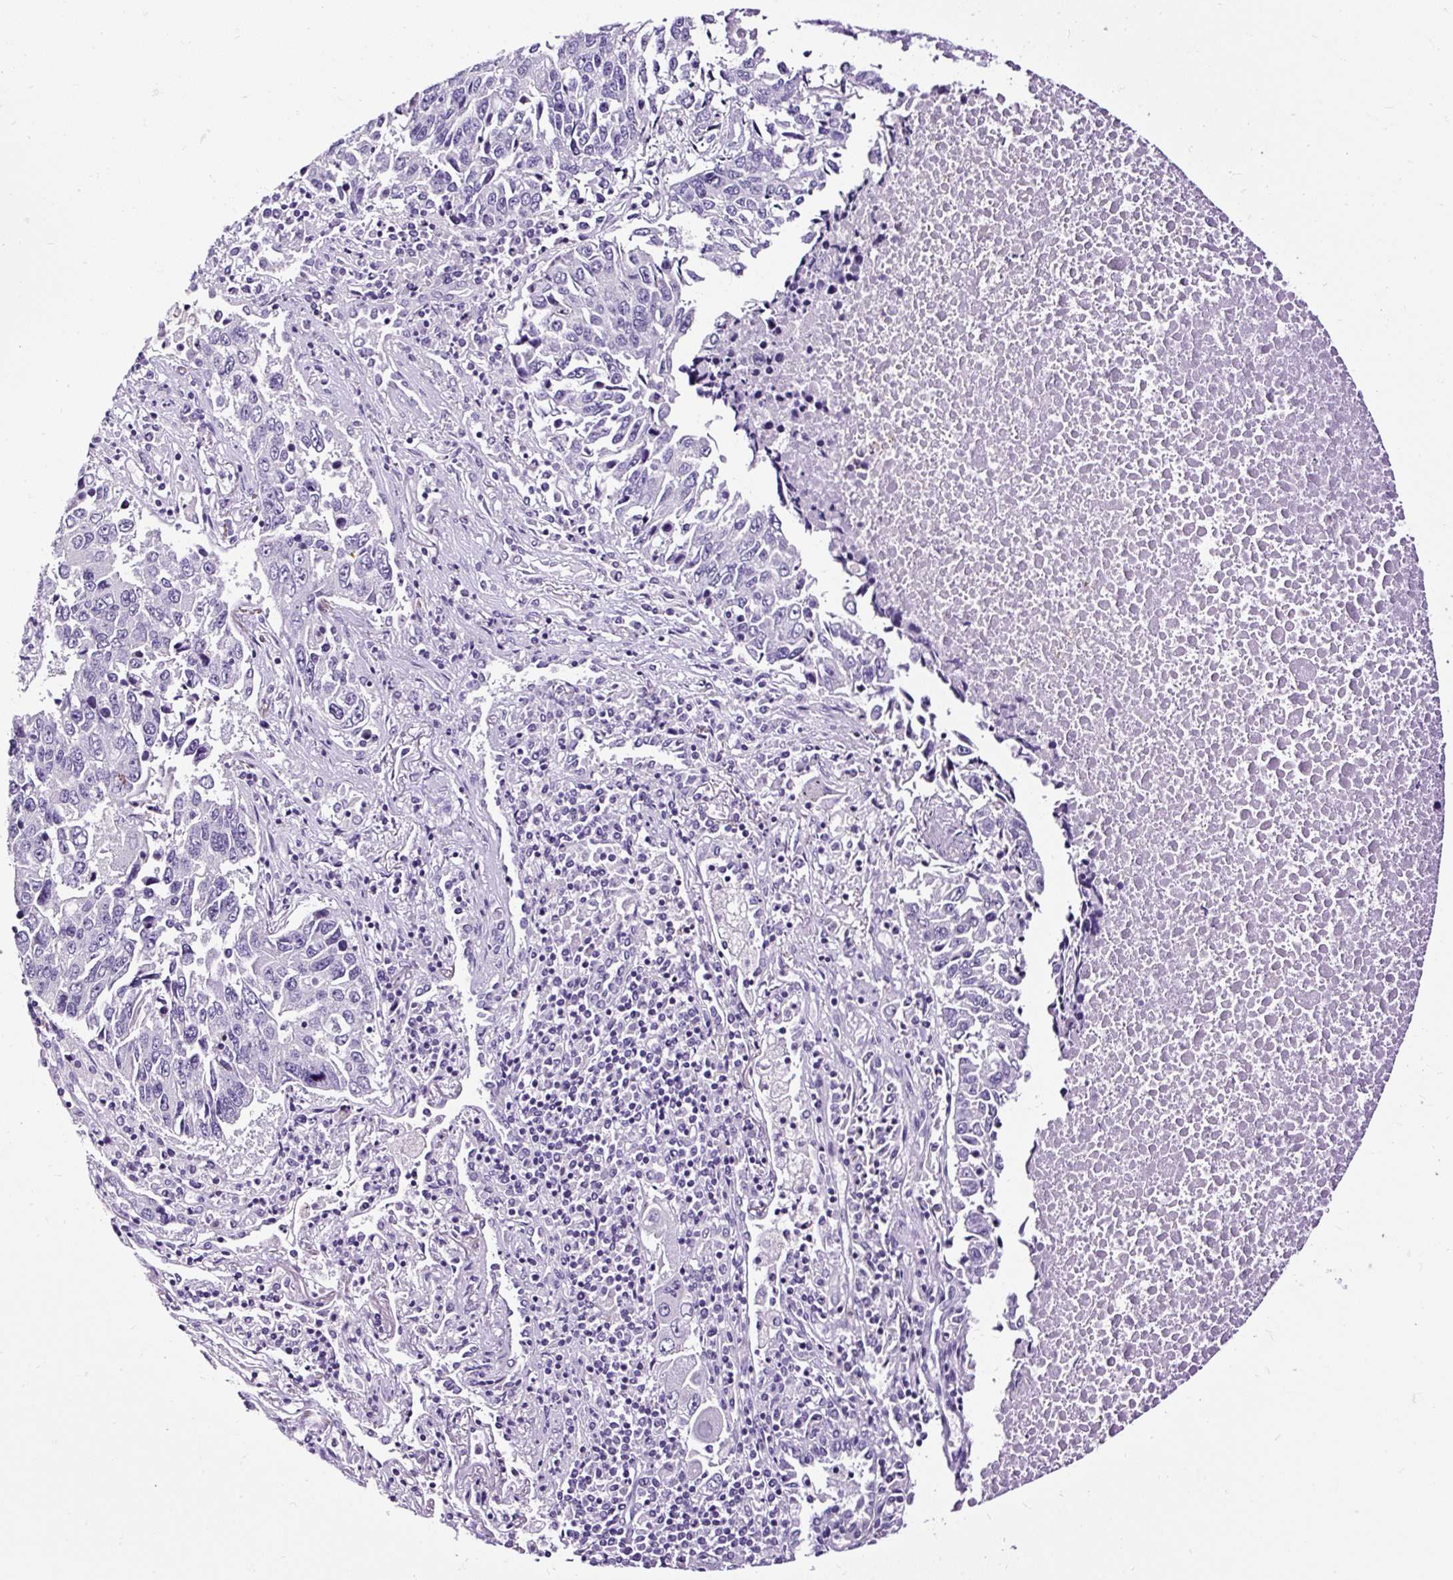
{"staining": {"intensity": "negative", "quantity": "none", "location": "none"}, "tissue": "lung cancer", "cell_type": "Tumor cells", "image_type": "cancer", "snomed": [{"axis": "morphology", "description": "Squamous cell carcinoma, NOS"}, {"axis": "topography", "description": "Lung"}], "caption": "High magnification brightfield microscopy of lung cancer stained with DAB (3,3'-diaminobenzidine) (brown) and counterstained with hematoxylin (blue): tumor cells show no significant expression.", "gene": "SLC7A8", "patient": {"sex": "female", "age": 66}}